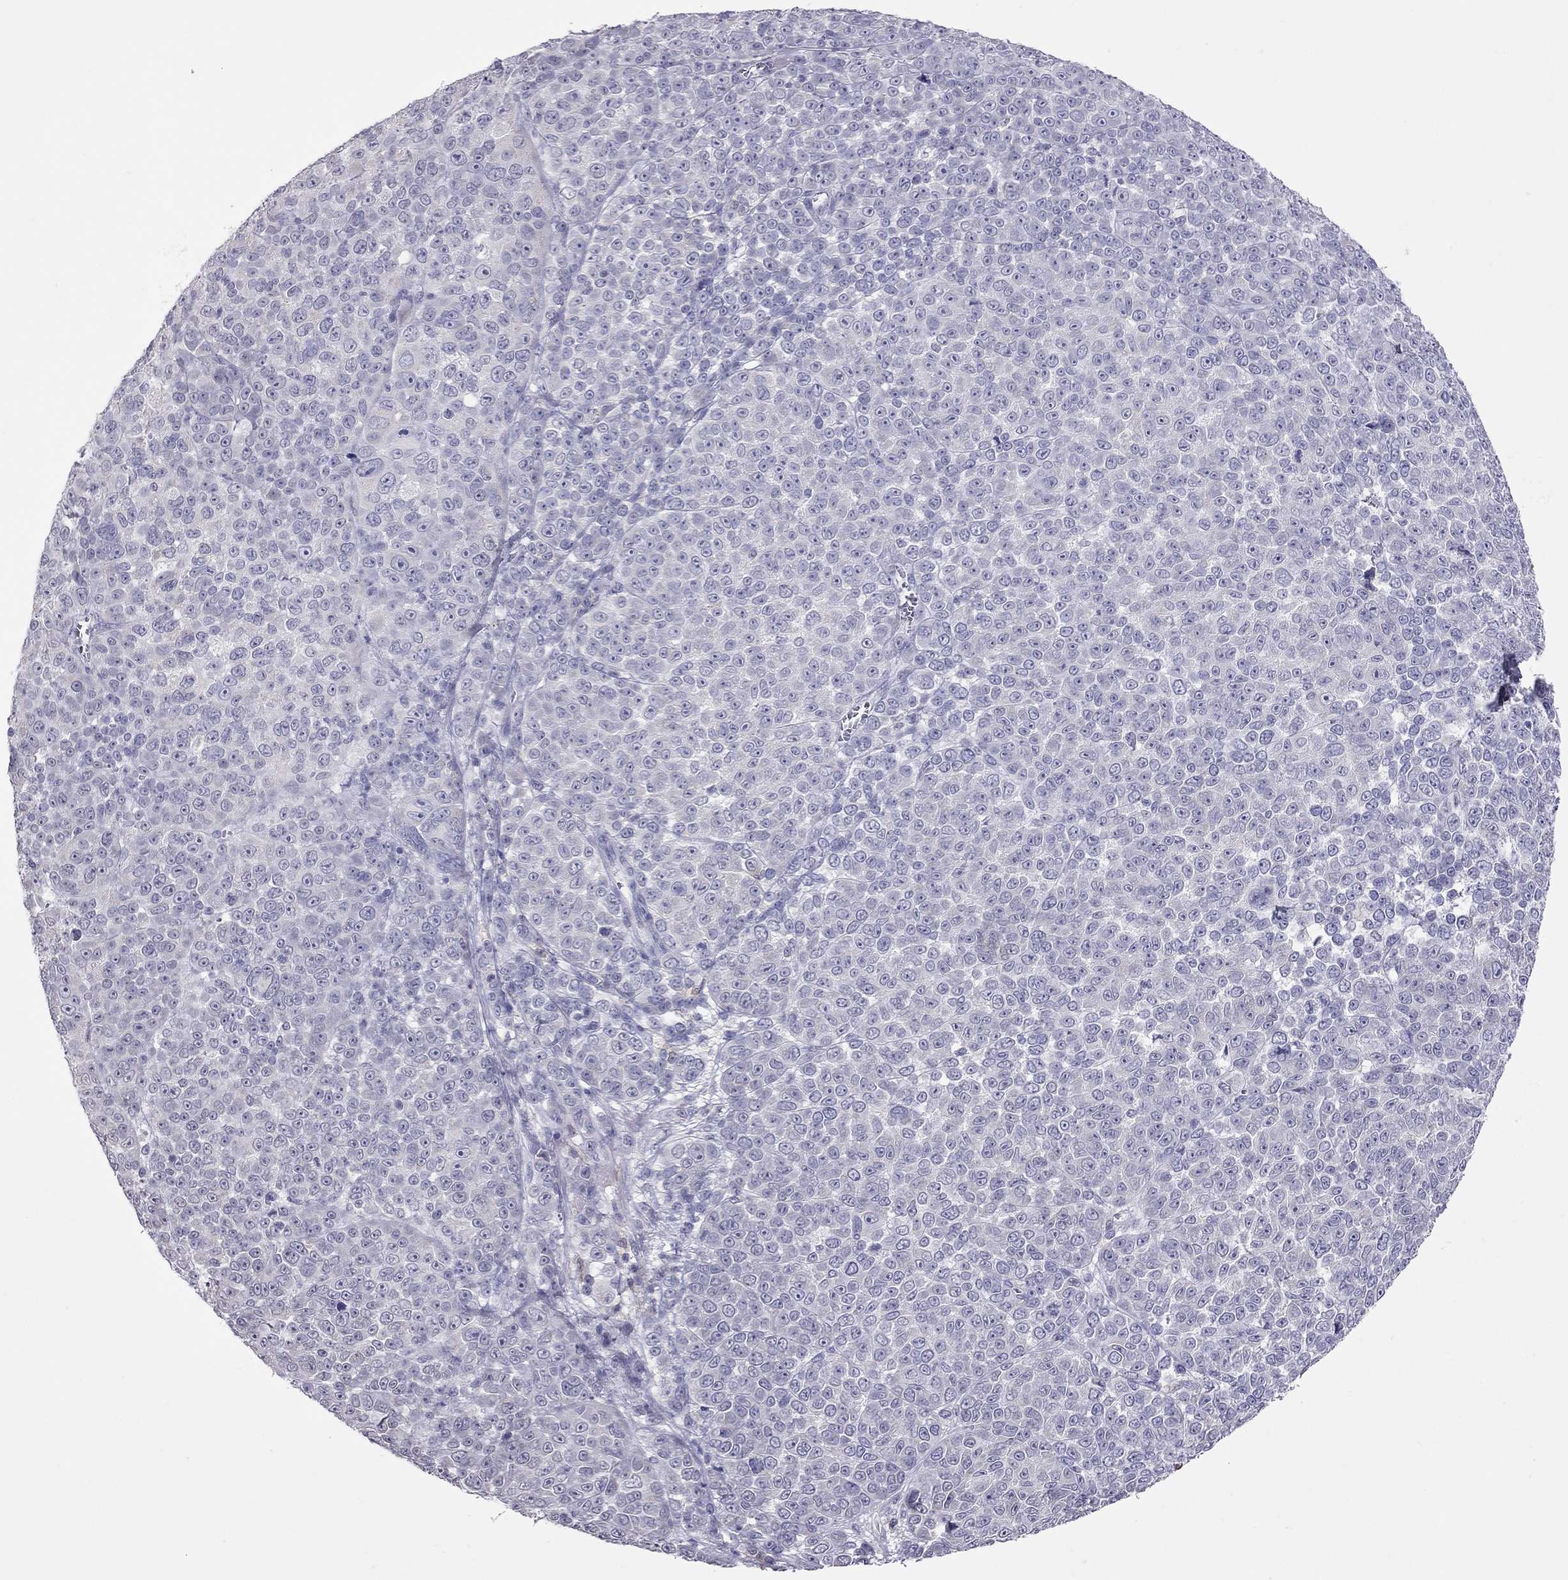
{"staining": {"intensity": "negative", "quantity": "none", "location": "none"}, "tissue": "melanoma", "cell_type": "Tumor cells", "image_type": "cancer", "snomed": [{"axis": "morphology", "description": "Malignant melanoma, NOS"}, {"axis": "topography", "description": "Skin"}], "caption": "Melanoma was stained to show a protein in brown. There is no significant staining in tumor cells.", "gene": "PPP1R3A", "patient": {"sex": "female", "age": 95}}